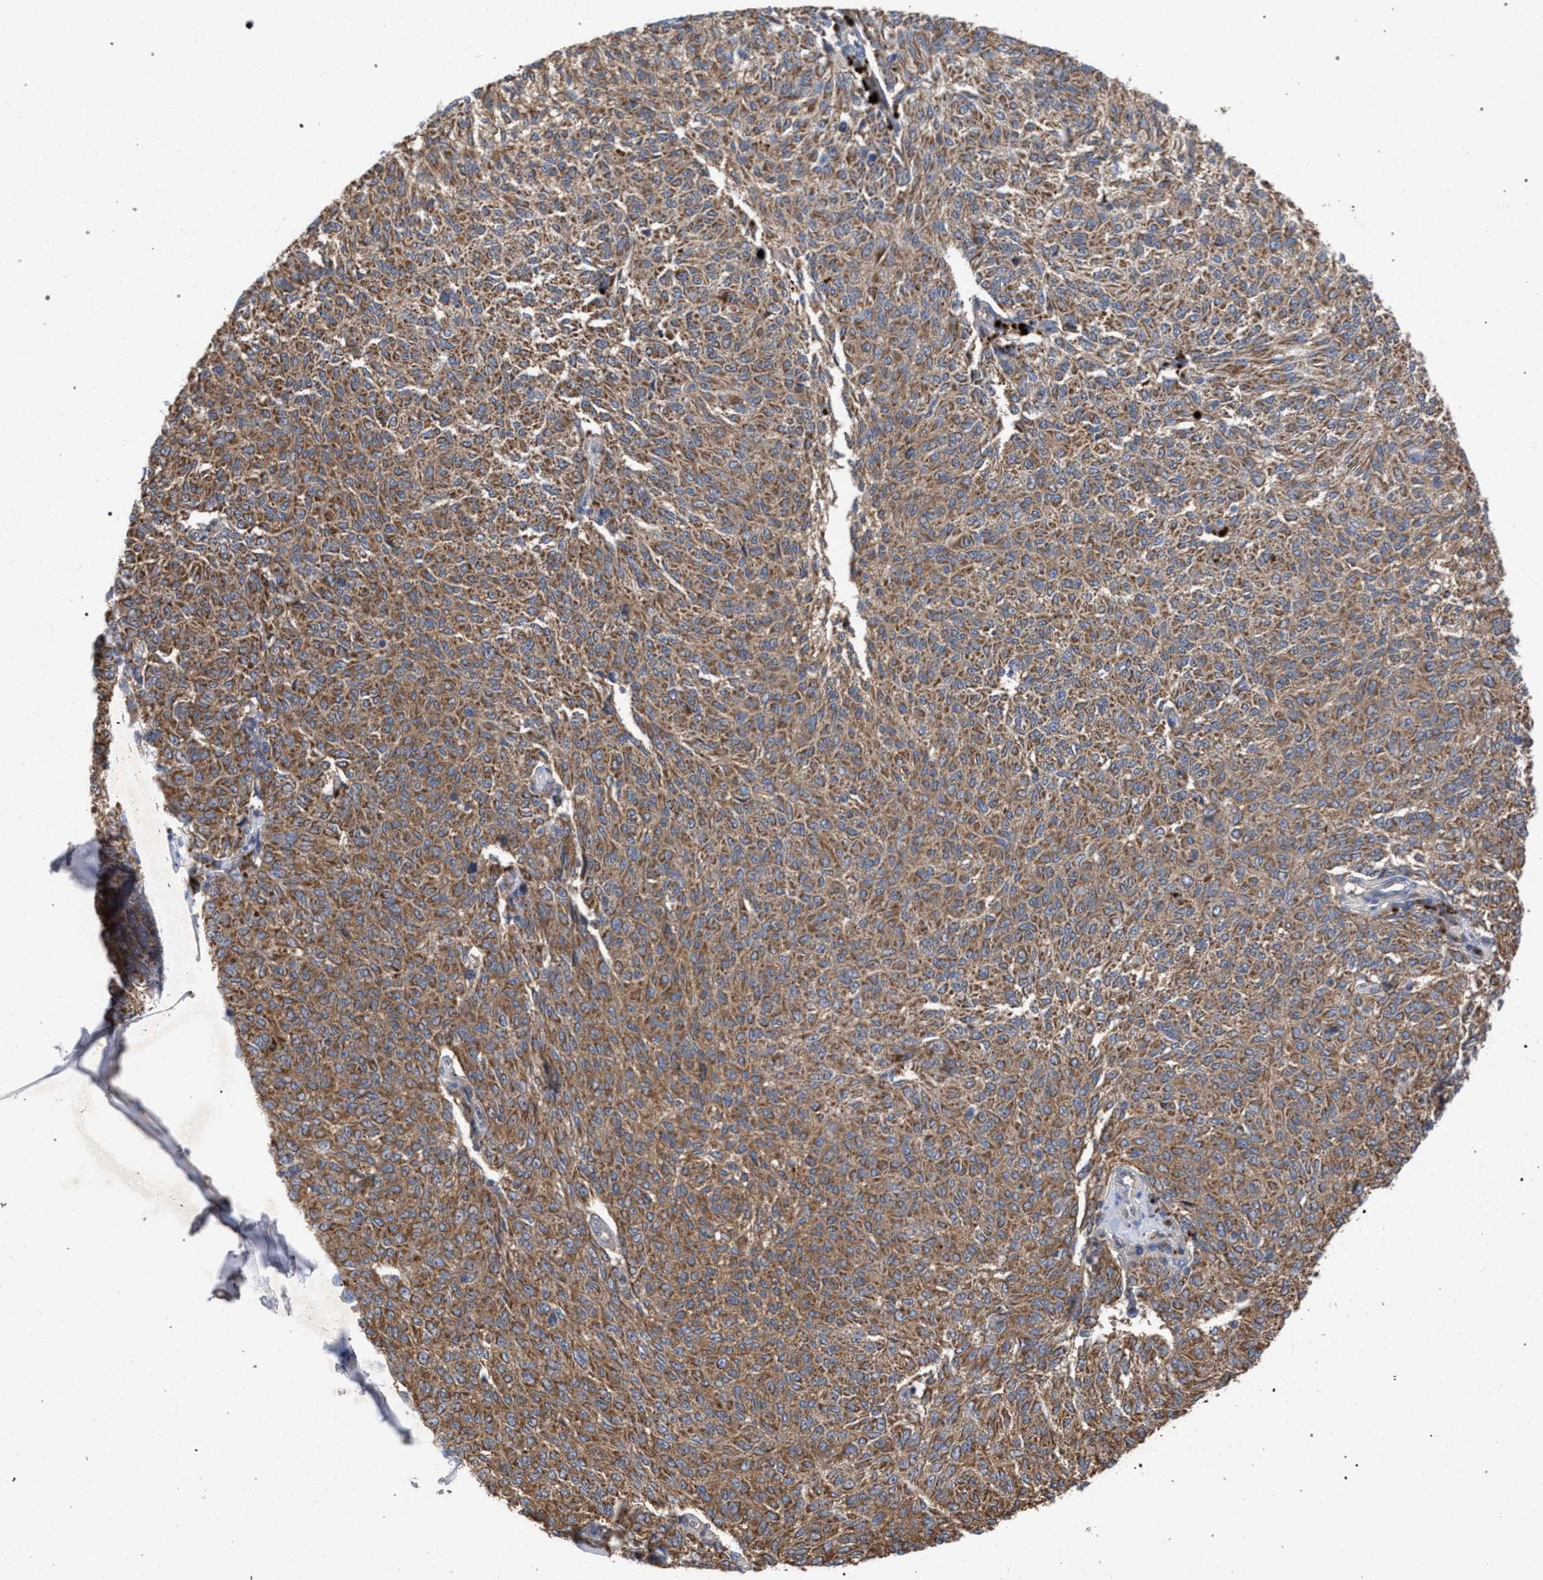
{"staining": {"intensity": "moderate", "quantity": ">75%", "location": "cytoplasmic/membranous"}, "tissue": "melanoma", "cell_type": "Tumor cells", "image_type": "cancer", "snomed": [{"axis": "morphology", "description": "Malignant melanoma, NOS"}, {"axis": "topography", "description": "Skin"}], "caption": "Tumor cells demonstrate medium levels of moderate cytoplasmic/membranous positivity in approximately >75% of cells in malignant melanoma.", "gene": "BCL2L12", "patient": {"sex": "female", "age": 72}}